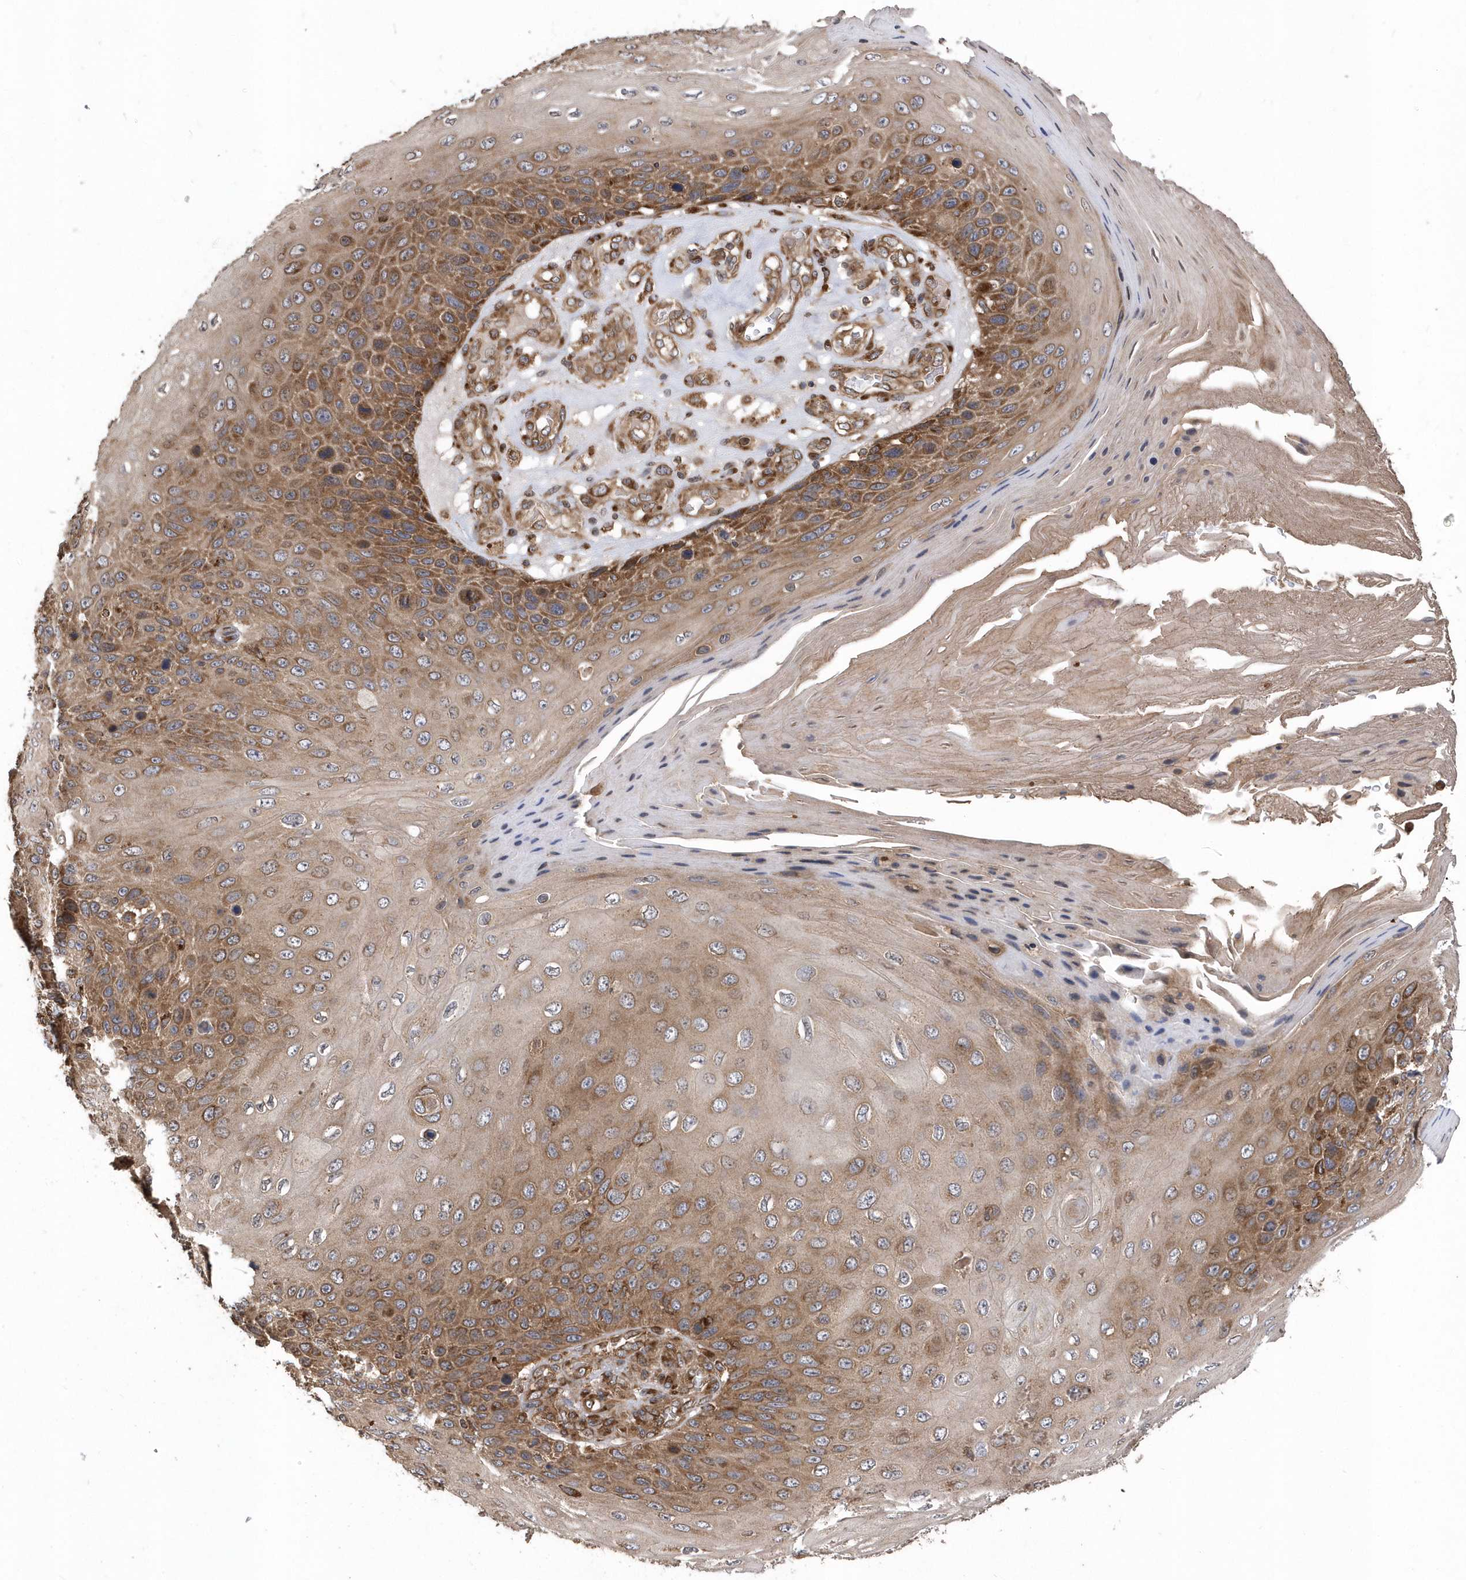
{"staining": {"intensity": "moderate", "quantity": ">75%", "location": "cytoplasmic/membranous"}, "tissue": "skin cancer", "cell_type": "Tumor cells", "image_type": "cancer", "snomed": [{"axis": "morphology", "description": "Squamous cell carcinoma, NOS"}, {"axis": "topography", "description": "Skin"}], "caption": "Protein staining by immunohistochemistry demonstrates moderate cytoplasmic/membranous positivity in approximately >75% of tumor cells in skin squamous cell carcinoma.", "gene": "WASHC5", "patient": {"sex": "female", "age": 88}}